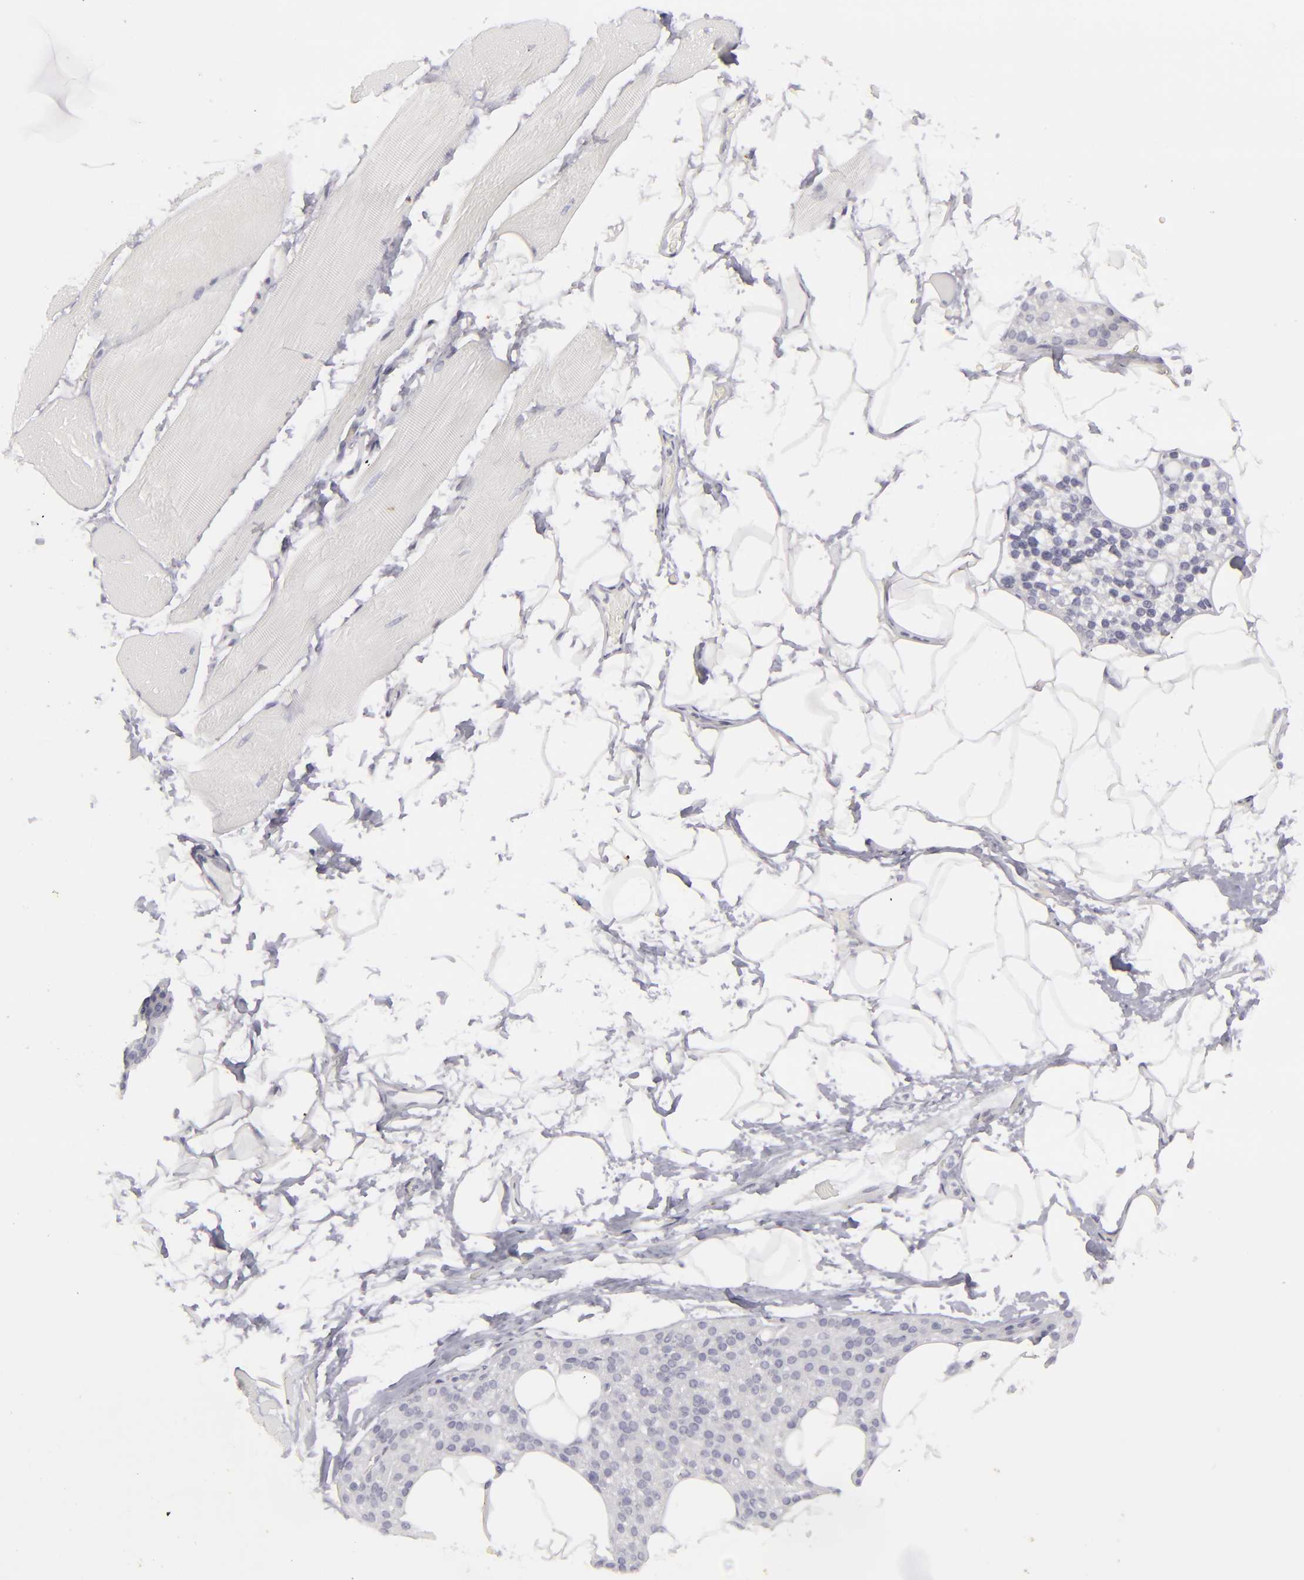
{"staining": {"intensity": "negative", "quantity": "none", "location": "none"}, "tissue": "skeletal muscle", "cell_type": "Myocytes", "image_type": "normal", "snomed": [{"axis": "morphology", "description": "Normal tissue, NOS"}, {"axis": "topography", "description": "Skeletal muscle"}, {"axis": "topography", "description": "Parathyroid gland"}], "caption": "Unremarkable skeletal muscle was stained to show a protein in brown. There is no significant expression in myocytes. (Brightfield microscopy of DAB immunohistochemistry at high magnification).", "gene": "KRT1", "patient": {"sex": "female", "age": 37}}